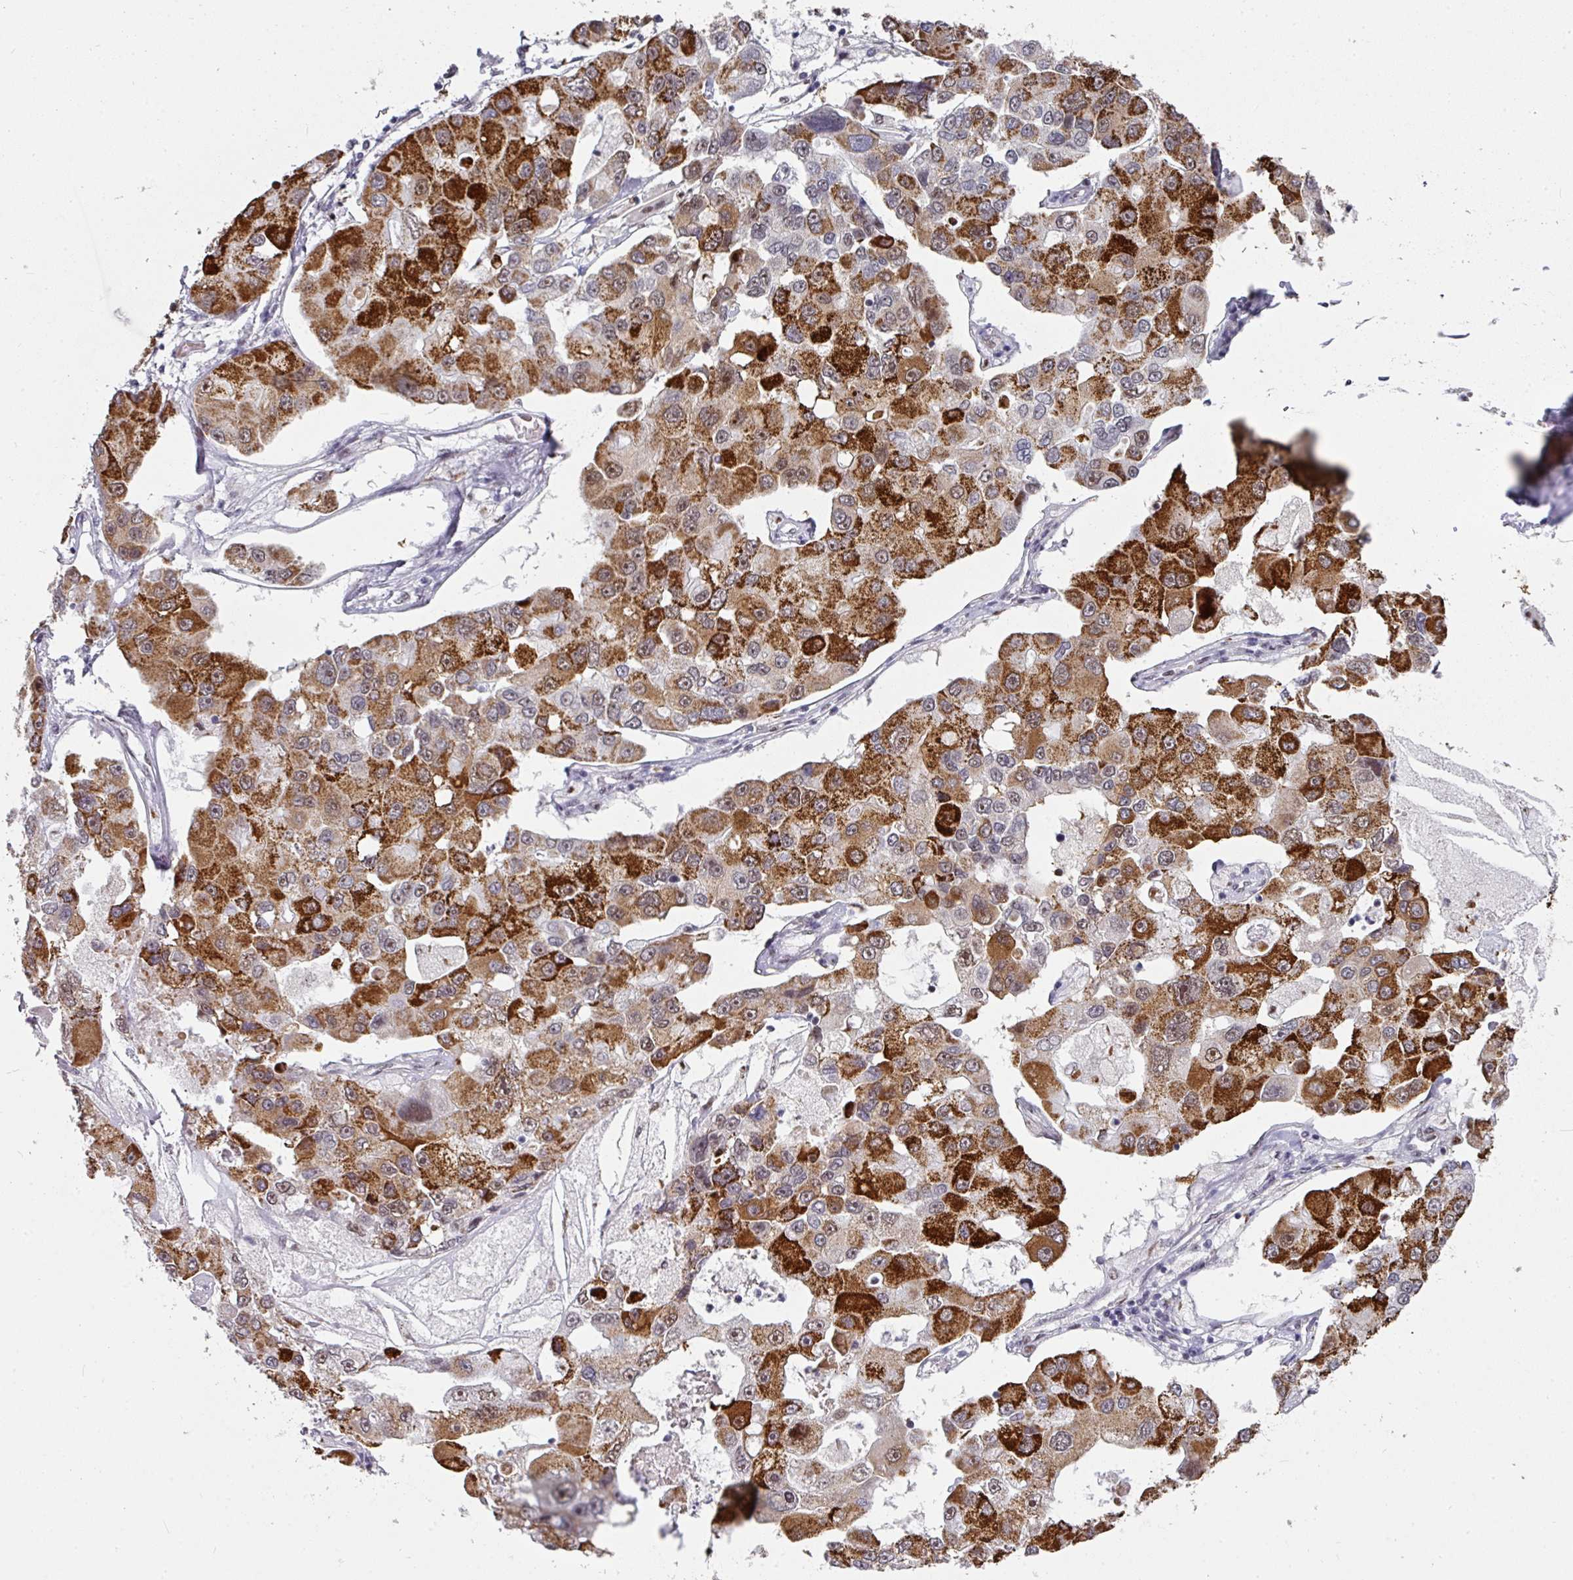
{"staining": {"intensity": "strong", "quantity": ">75%", "location": "cytoplasmic/membranous,nuclear"}, "tissue": "lung cancer", "cell_type": "Tumor cells", "image_type": "cancer", "snomed": [{"axis": "morphology", "description": "Adenocarcinoma, NOS"}, {"axis": "topography", "description": "Lung"}], "caption": "Immunohistochemistry (IHC) histopathology image of neoplastic tissue: lung cancer (adenocarcinoma) stained using immunohistochemistry displays high levels of strong protein expression localized specifically in the cytoplasmic/membranous and nuclear of tumor cells, appearing as a cytoplasmic/membranous and nuclear brown color.", "gene": "RAD50", "patient": {"sex": "female", "age": 54}}